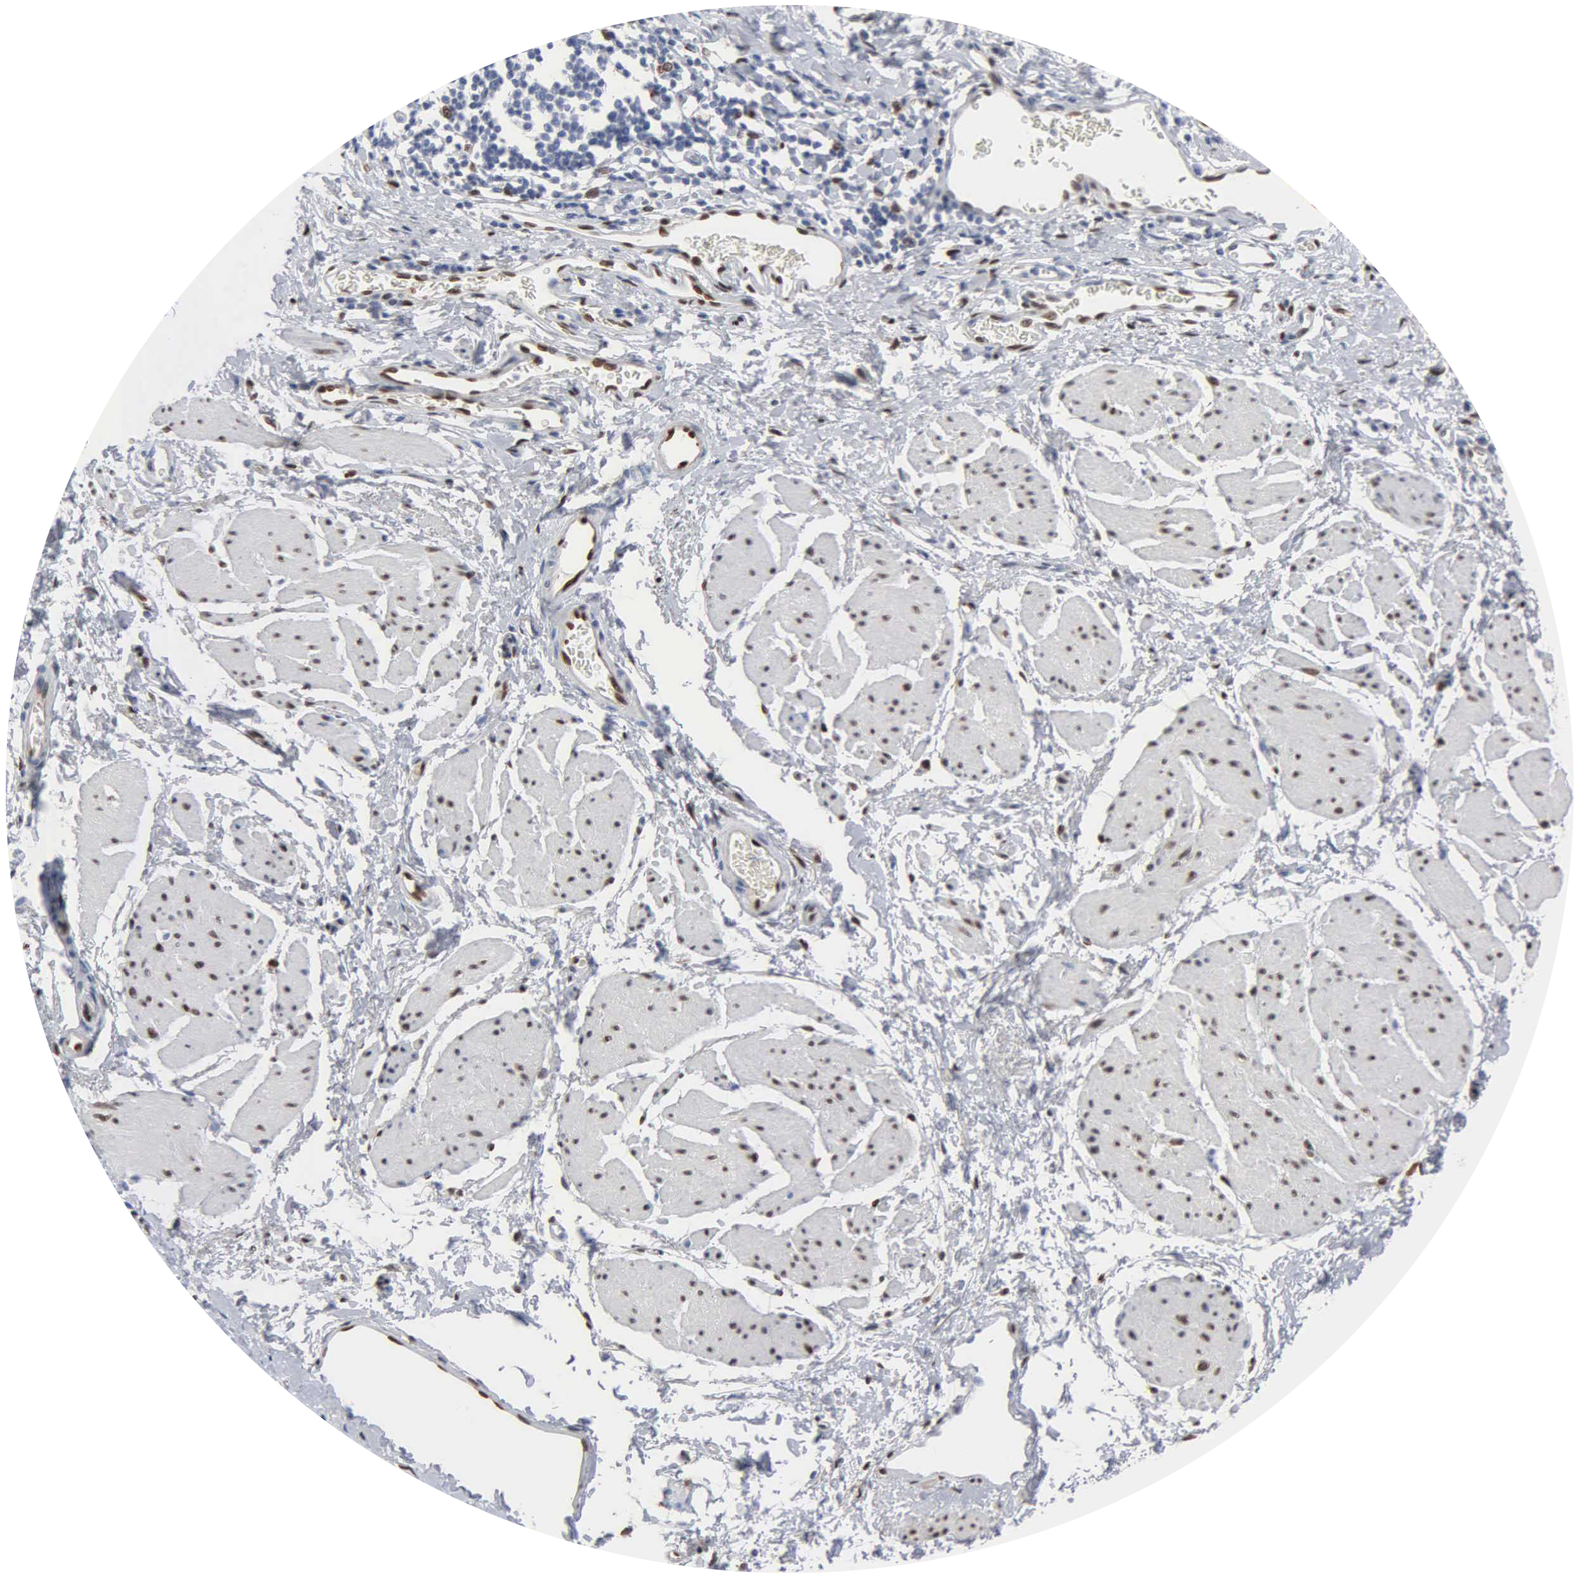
{"staining": {"intensity": "negative", "quantity": "none", "location": "none"}, "tissue": "esophagus", "cell_type": "Squamous epithelial cells", "image_type": "normal", "snomed": [{"axis": "morphology", "description": "Normal tissue, NOS"}, {"axis": "topography", "description": "Esophagus"}], "caption": "IHC of unremarkable human esophagus exhibits no positivity in squamous epithelial cells.", "gene": "FGF2", "patient": {"sex": "male", "age": 70}}